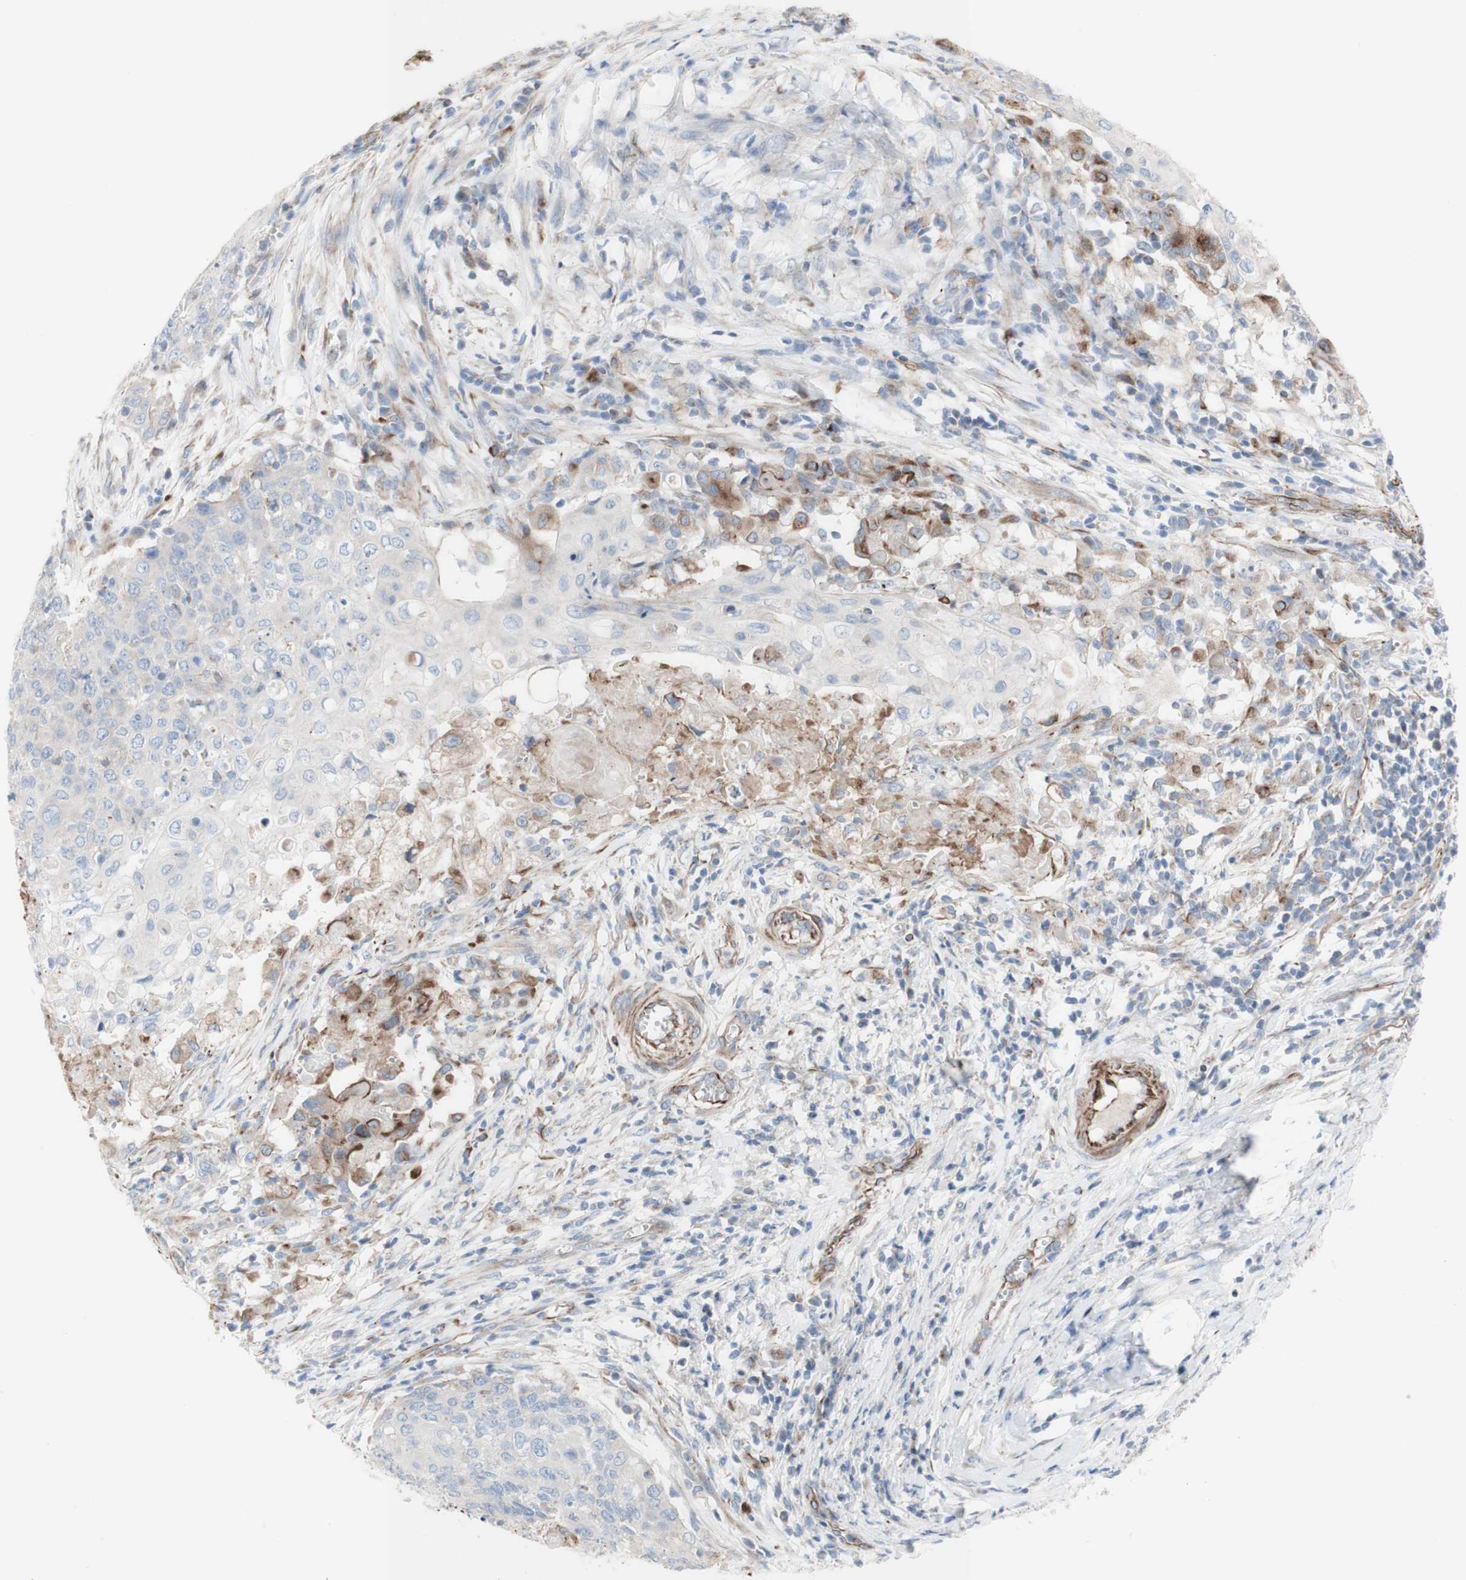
{"staining": {"intensity": "negative", "quantity": "none", "location": "none"}, "tissue": "cervical cancer", "cell_type": "Tumor cells", "image_type": "cancer", "snomed": [{"axis": "morphology", "description": "Squamous cell carcinoma, NOS"}, {"axis": "topography", "description": "Cervix"}], "caption": "The photomicrograph displays no staining of tumor cells in cervical cancer (squamous cell carcinoma).", "gene": "AGPAT5", "patient": {"sex": "female", "age": 39}}